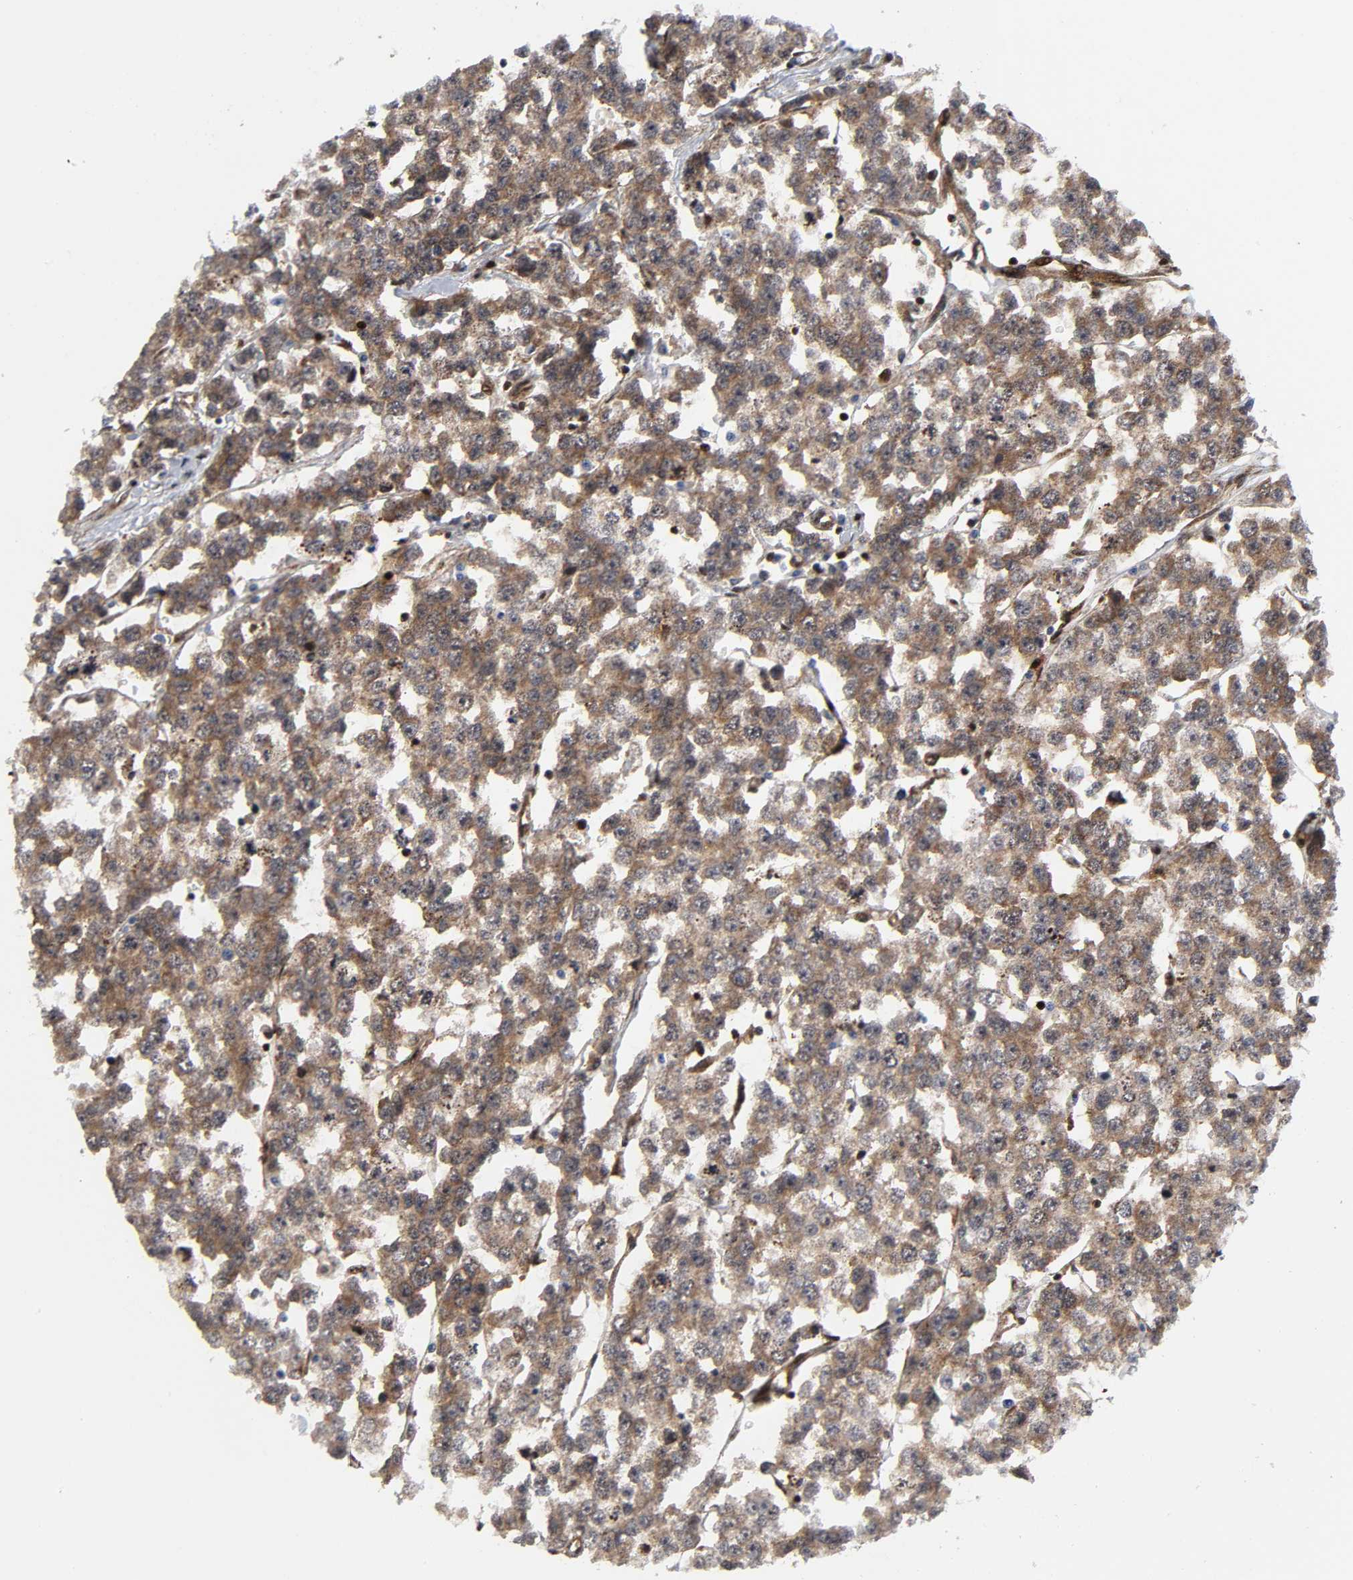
{"staining": {"intensity": "moderate", "quantity": ">75%", "location": "cytoplasmic/membranous"}, "tissue": "testis cancer", "cell_type": "Tumor cells", "image_type": "cancer", "snomed": [{"axis": "morphology", "description": "Seminoma, NOS"}, {"axis": "morphology", "description": "Carcinoma, Embryonal, NOS"}, {"axis": "topography", "description": "Testis"}], "caption": "High-magnification brightfield microscopy of testis cancer (embryonal carcinoma) stained with DAB (brown) and counterstained with hematoxylin (blue). tumor cells exhibit moderate cytoplasmic/membranous staining is identified in about>75% of cells. The staining was performed using DAB to visualize the protein expression in brown, while the nuclei were stained in blue with hematoxylin (Magnification: 20x).", "gene": "MAPK1", "patient": {"sex": "male", "age": 52}}